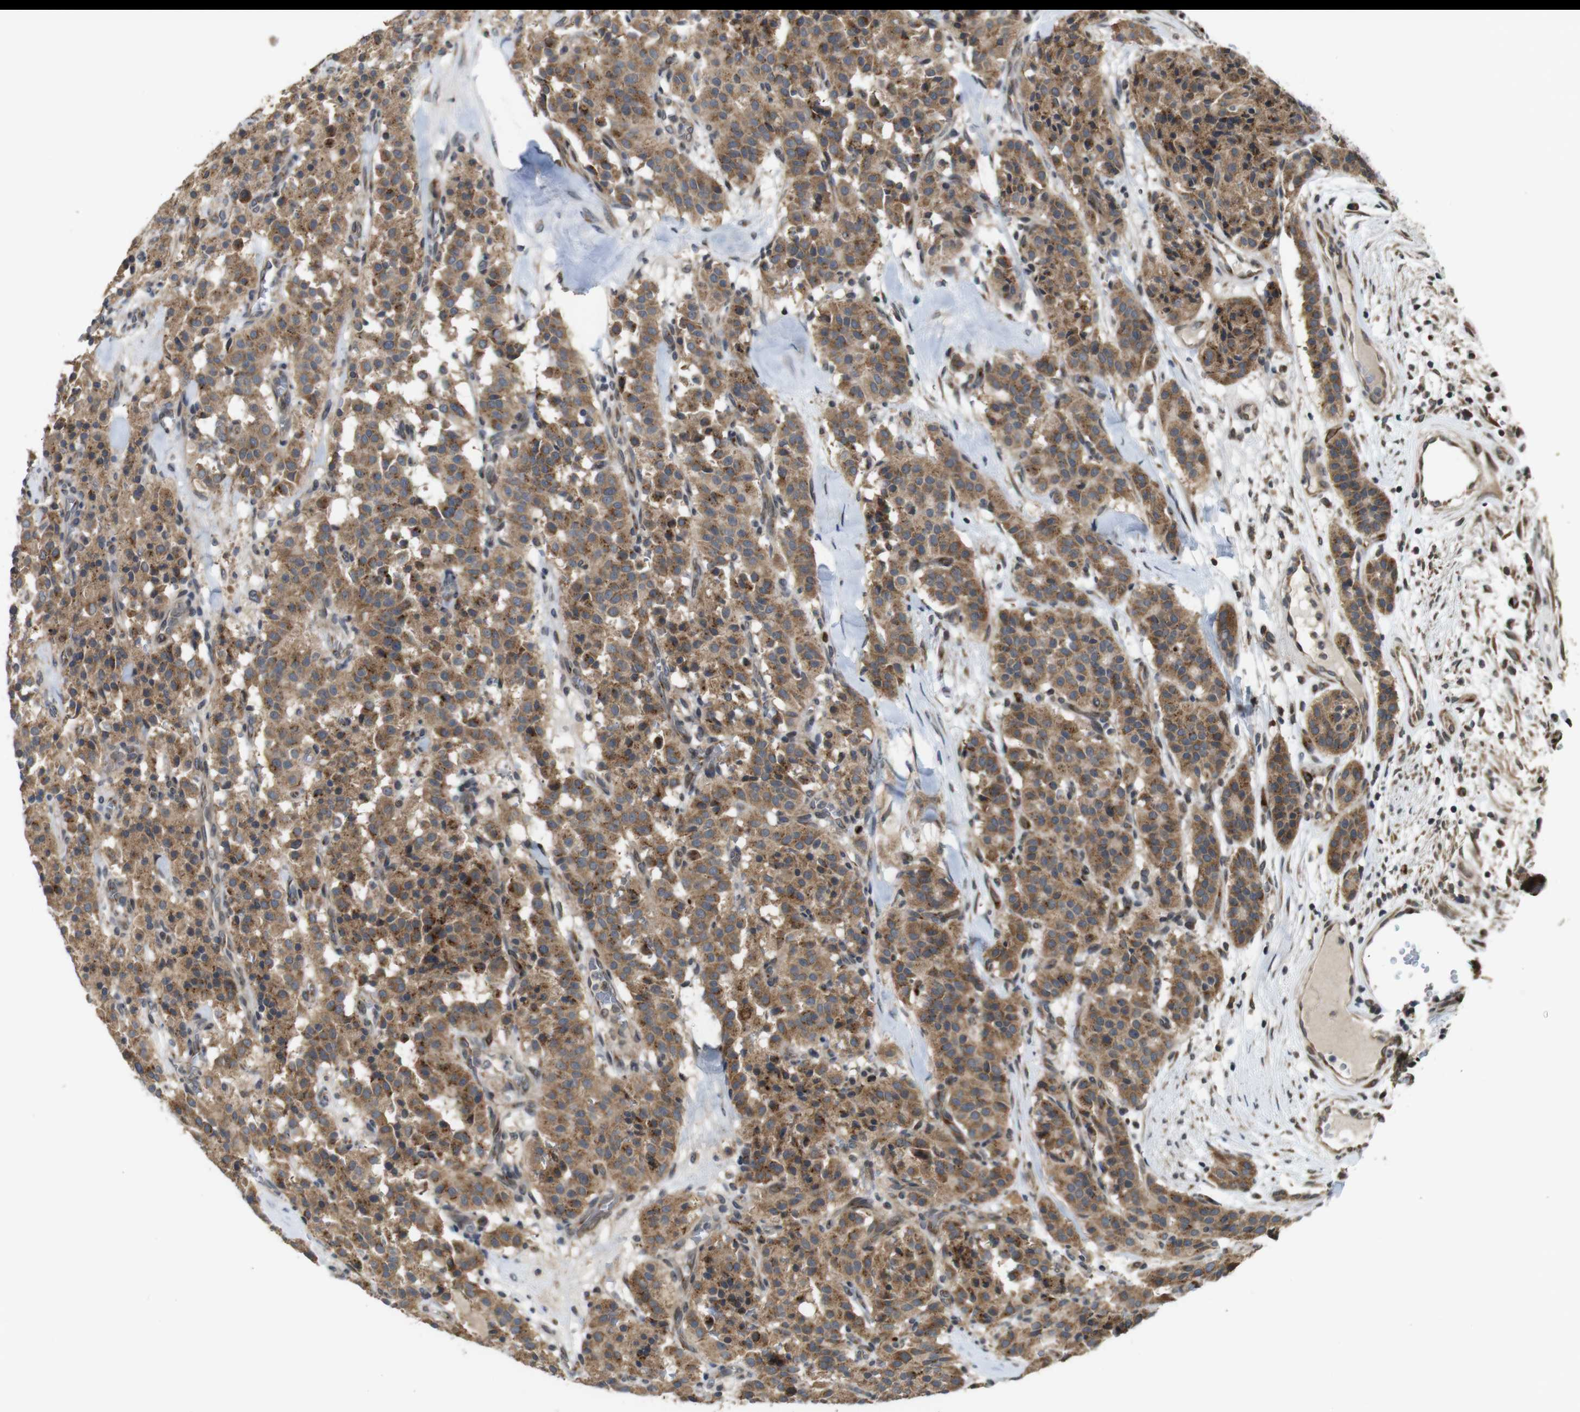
{"staining": {"intensity": "moderate", "quantity": ">75%", "location": "cytoplasmic/membranous"}, "tissue": "carcinoid", "cell_type": "Tumor cells", "image_type": "cancer", "snomed": [{"axis": "morphology", "description": "Carcinoid, malignant, NOS"}, {"axis": "topography", "description": "Lung"}], "caption": "Immunohistochemistry (IHC) micrograph of neoplastic tissue: carcinoid stained using immunohistochemistry (IHC) displays medium levels of moderate protein expression localized specifically in the cytoplasmic/membranous of tumor cells, appearing as a cytoplasmic/membranous brown color.", "gene": "EFCAB14", "patient": {"sex": "male", "age": 30}}